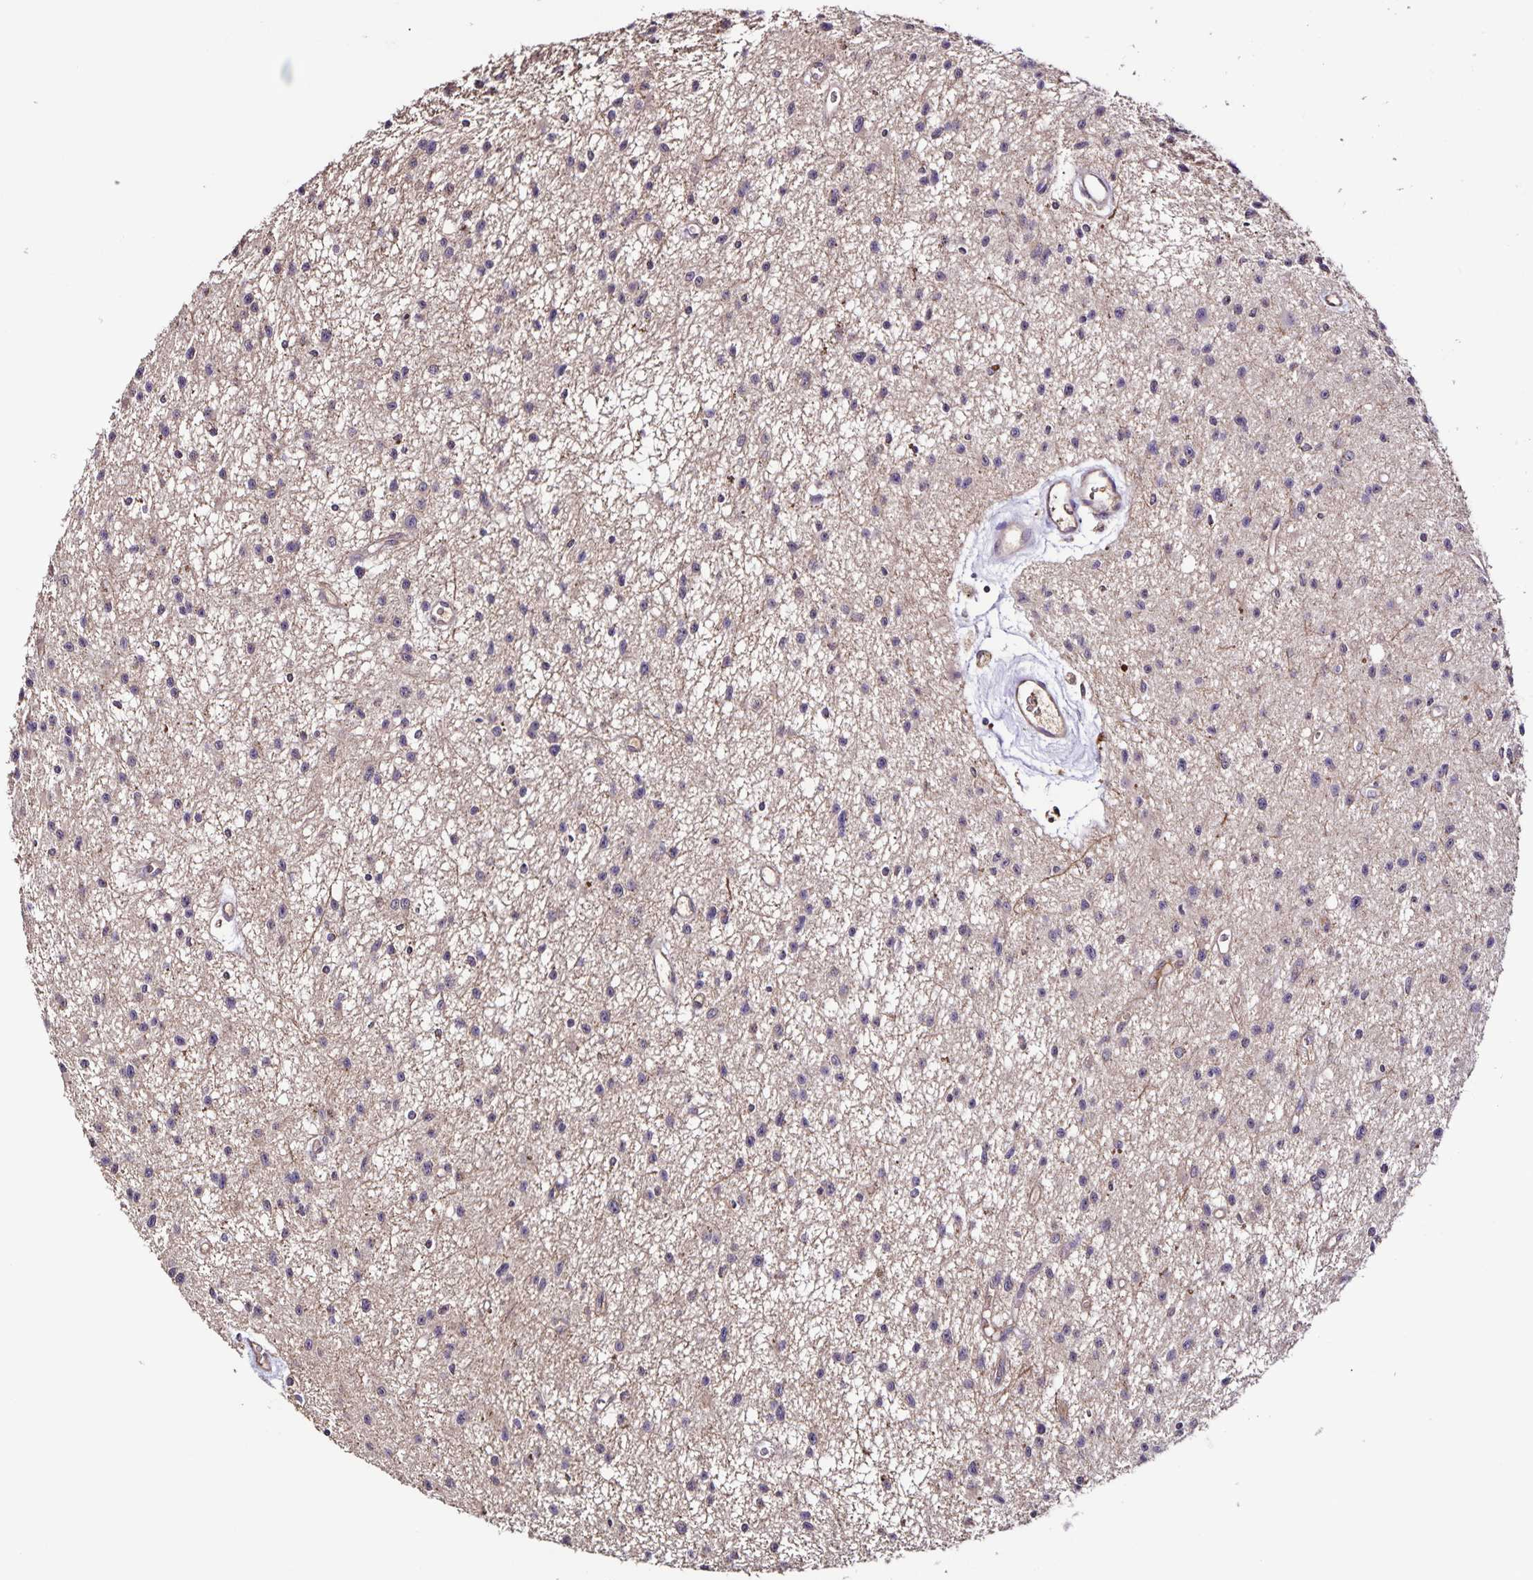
{"staining": {"intensity": "weak", "quantity": "25%-75%", "location": "cytoplasmic/membranous"}, "tissue": "glioma", "cell_type": "Tumor cells", "image_type": "cancer", "snomed": [{"axis": "morphology", "description": "Glioma, malignant, Low grade"}, {"axis": "topography", "description": "Brain"}], "caption": "A micrograph of human malignant glioma (low-grade) stained for a protein shows weak cytoplasmic/membranous brown staining in tumor cells.", "gene": "MAN1A1", "patient": {"sex": "male", "age": 43}}